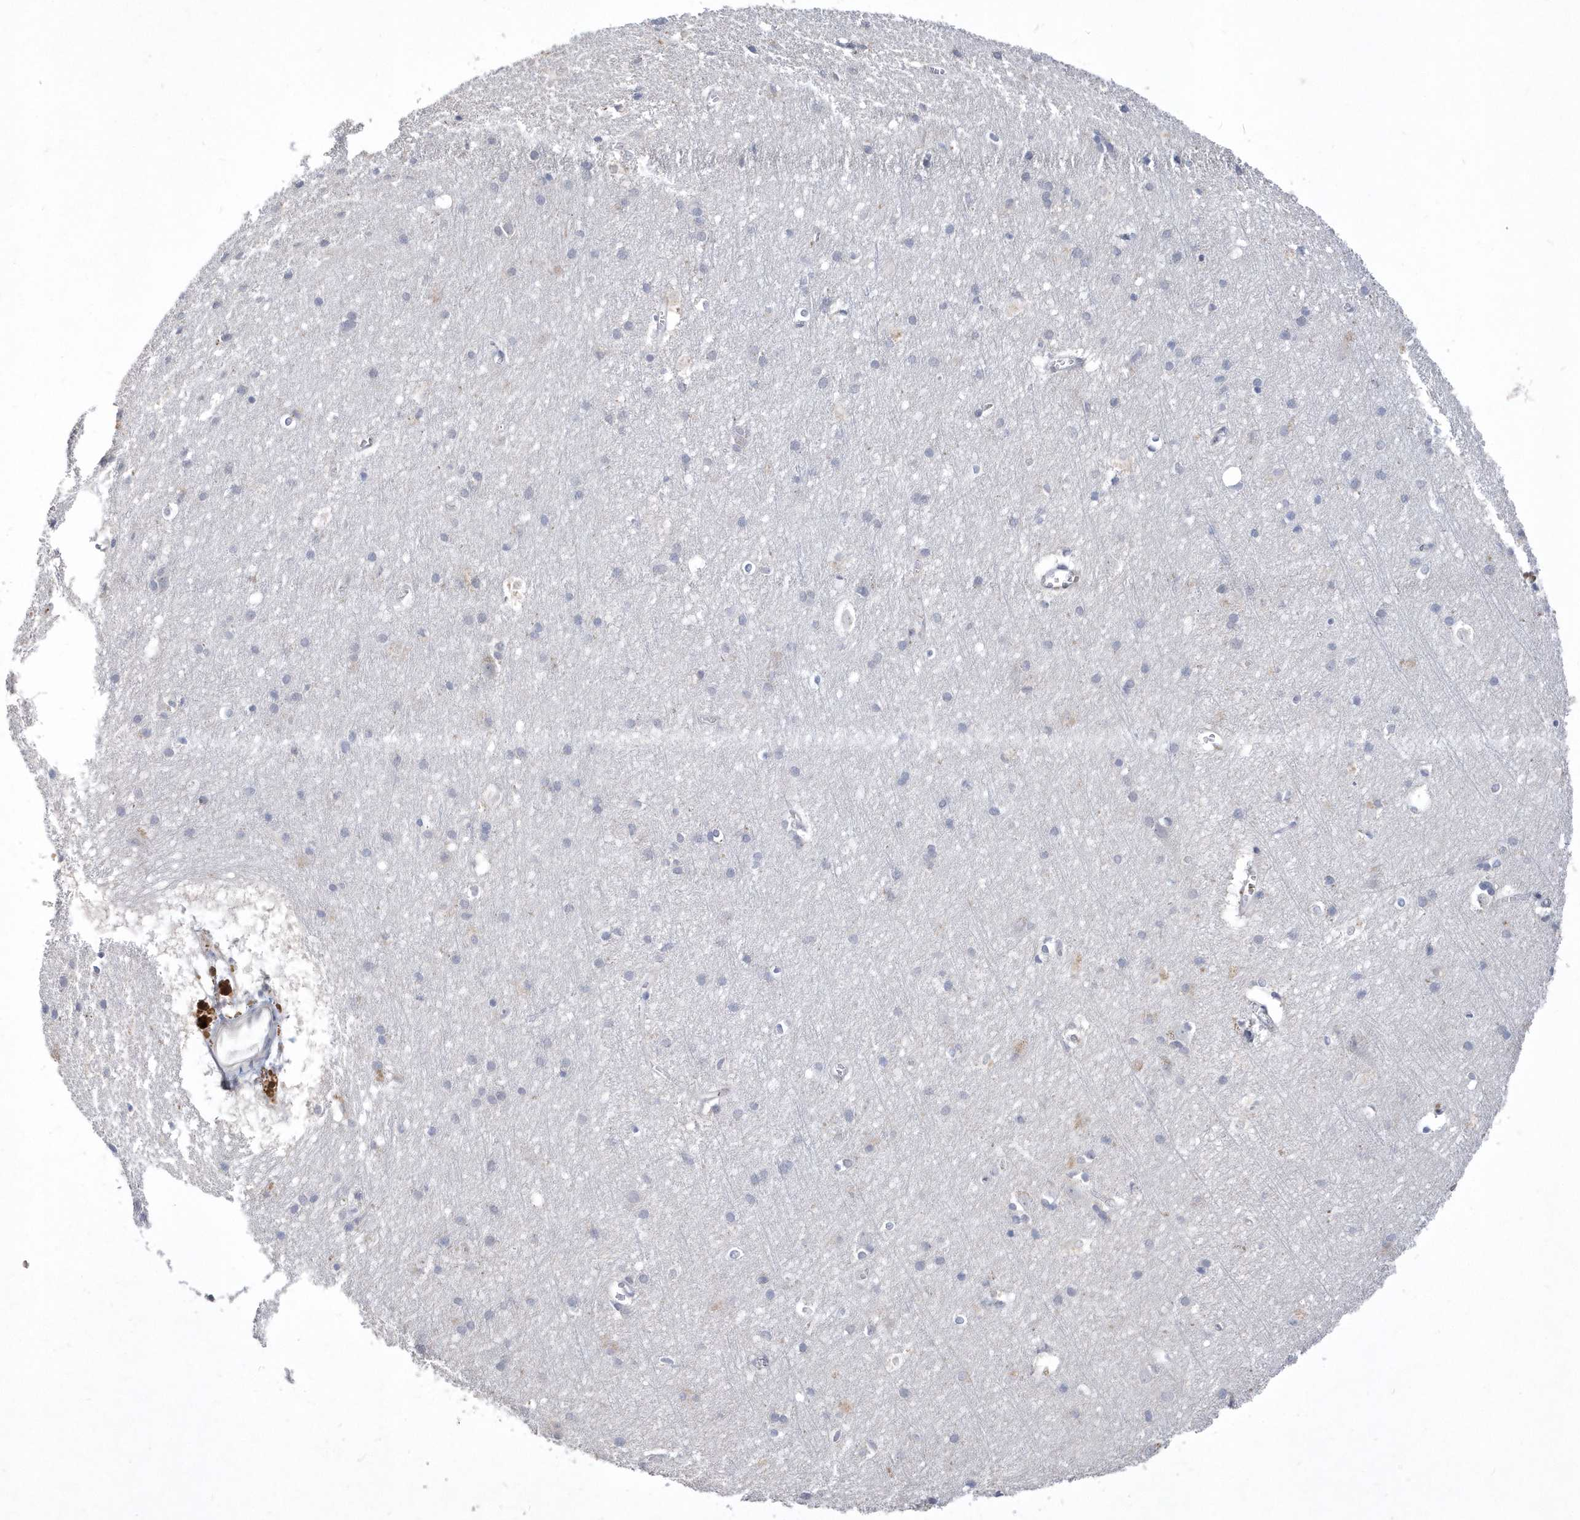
{"staining": {"intensity": "negative", "quantity": "none", "location": "none"}, "tissue": "cerebral cortex", "cell_type": "Endothelial cells", "image_type": "normal", "snomed": [{"axis": "morphology", "description": "Normal tissue, NOS"}, {"axis": "topography", "description": "Cerebral cortex"}], "caption": "The histopathology image exhibits no significant staining in endothelial cells of cerebral cortex.", "gene": "TSPEAR", "patient": {"sex": "male", "age": 54}}